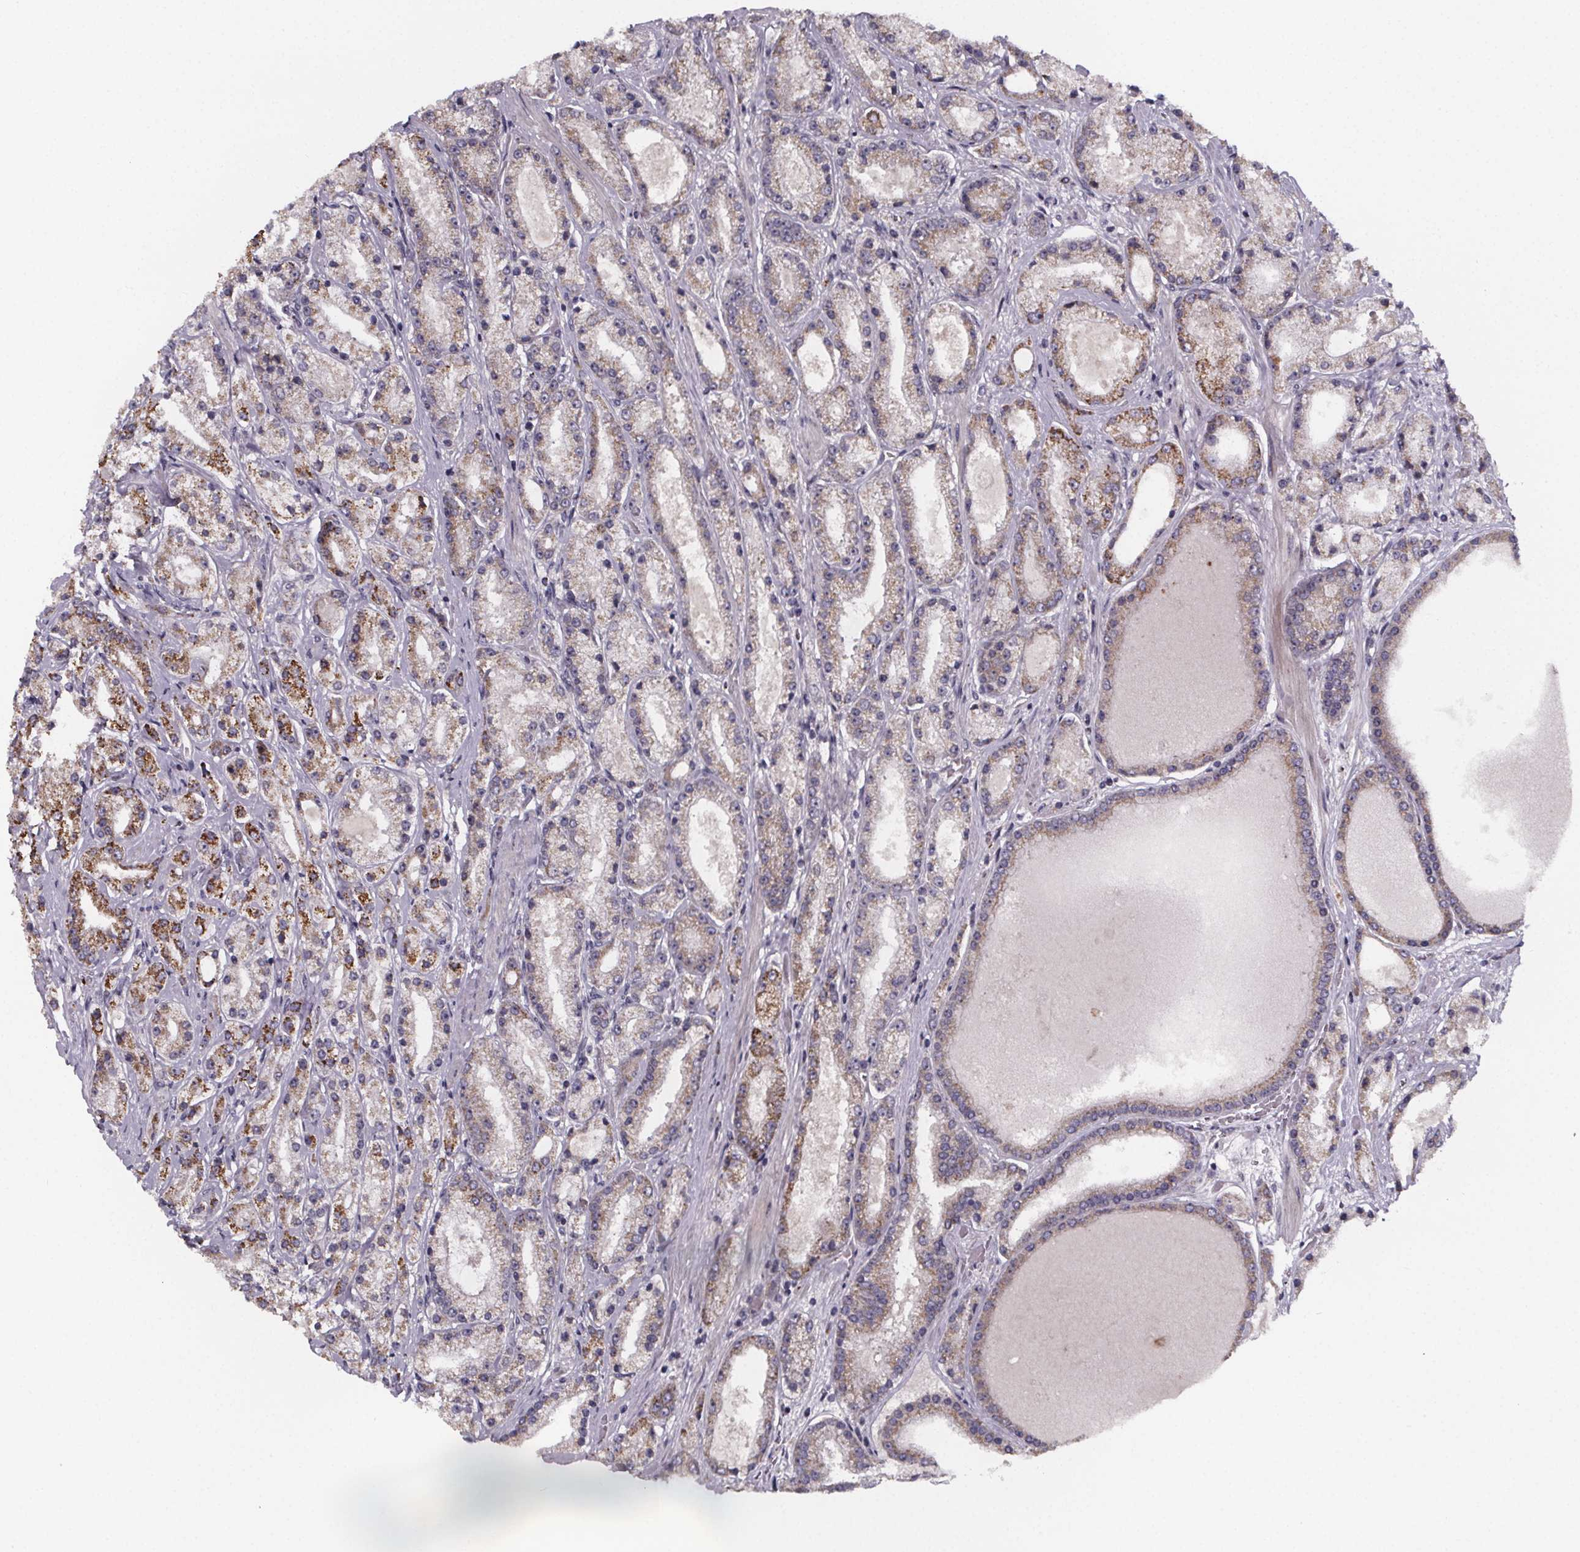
{"staining": {"intensity": "moderate", "quantity": "25%-75%", "location": "cytoplasmic/membranous"}, "tissue": "prostate cancer", "cell_type": "Tumor cells", "image_type": "cancer", "snomed": [{"axis": "morphology", "description": "Adenocarcinoma, High grade"}, {"axis": "topography", "description": "Prostate"}], "caption": "DAB (3,3'-diaminobenzidine) immunohistochemical staining of human prostate high-grade adenocarcinoma displays moderate cytoplasmic/membranous protein positivity in about 25%-75% of tumor cells.", "gene": "NDST1", "patient": {"sex": "male", "age": 67}}